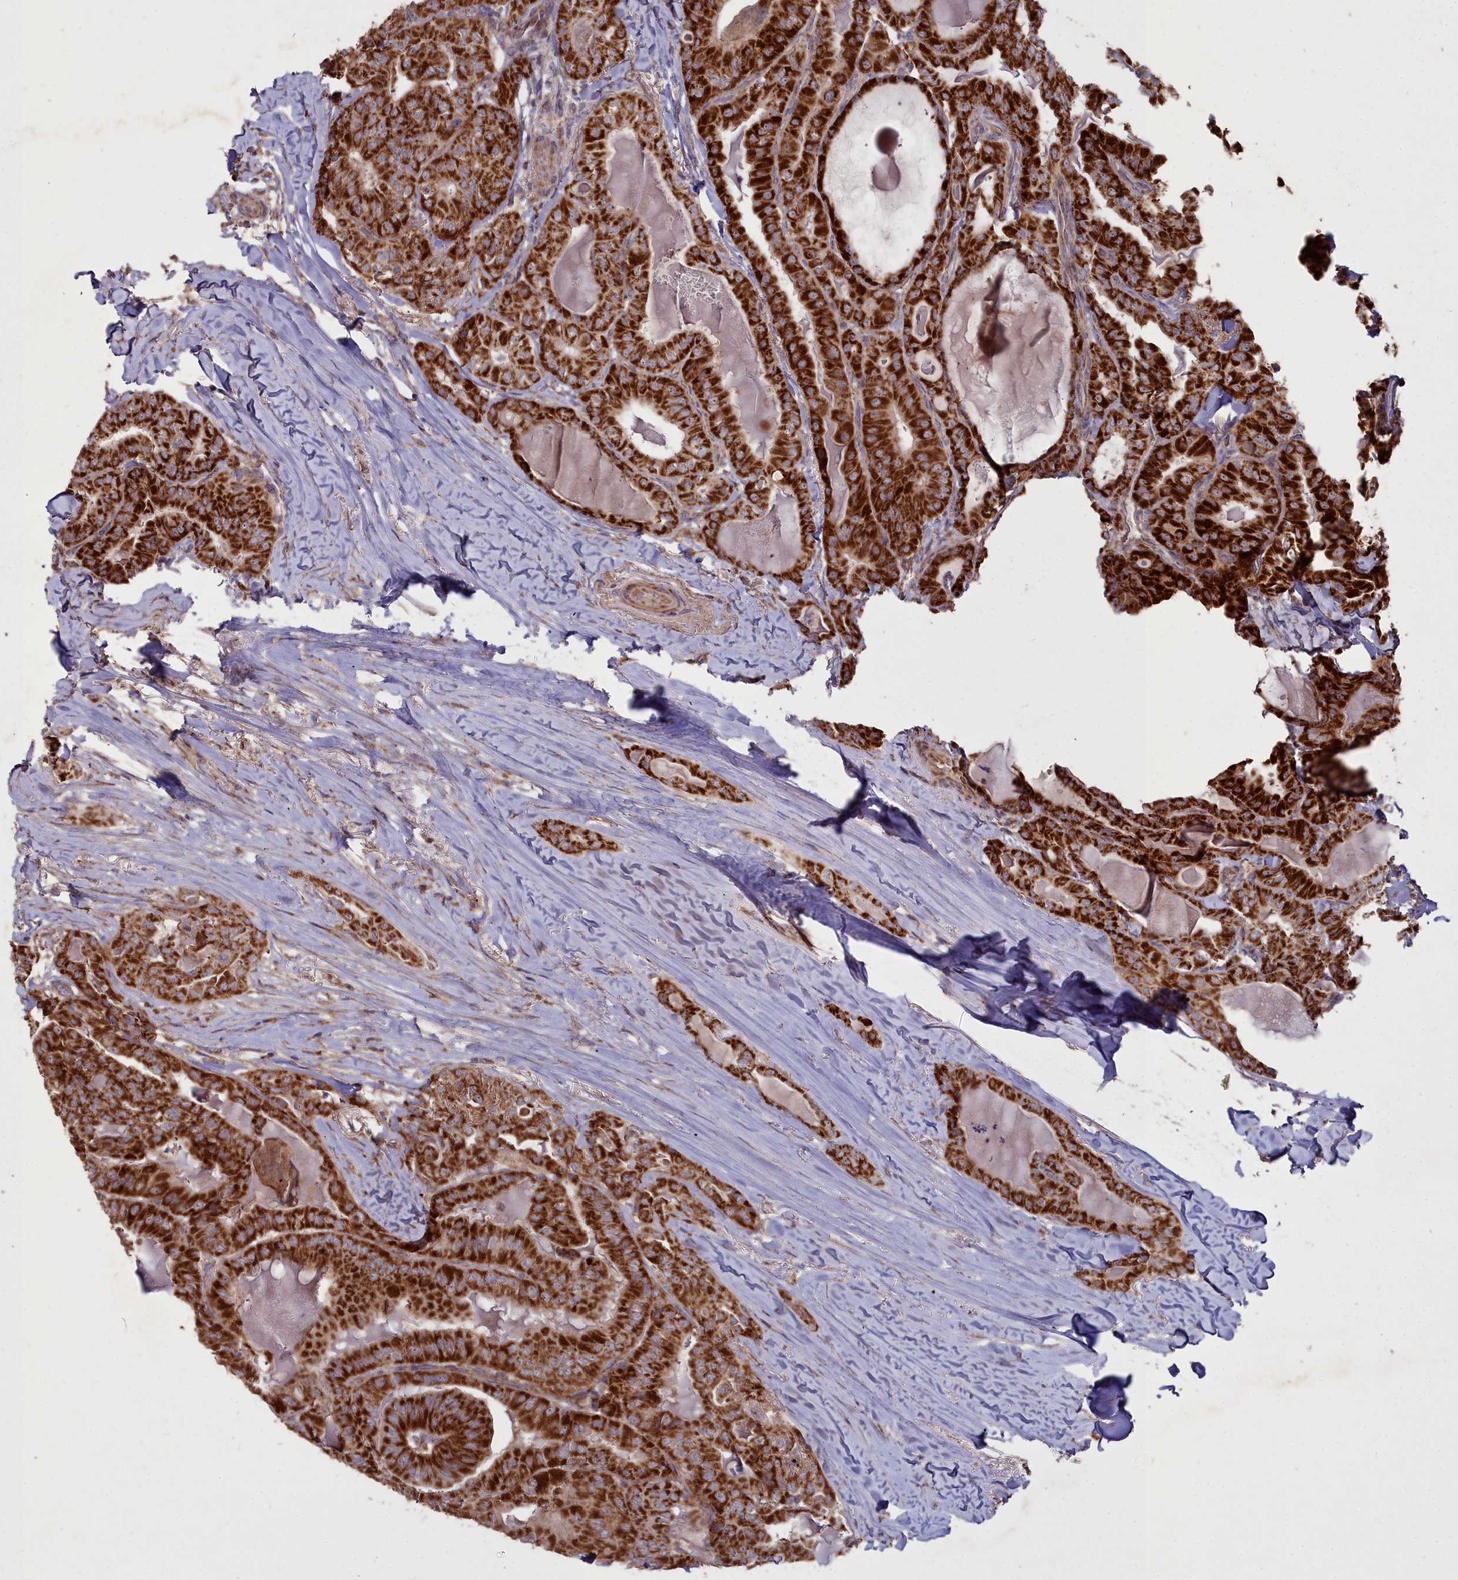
{"staining": {"intensity": "strong", "quantity": ">75%", "location": "cytoplasmic/membranous"}, "tissue": "thyroid cancer", "cell_type": "Tumor cells", "image_type": "cancer", "snomed": [{"axis": "morphology", "description": "Papillary adenocarcinoma, NOS"}, {"axis": "topography", "description": "Thyroid gland"}], "caption": "Thyroid cancer (papillary adenocarcinoma) stained with a brown dye reveals strong cytoplasmic/membranous positive positivity in approximately >75% of tumor cells.", "gene": "COX11", "patient": {"sex": "female", "age": 68}}